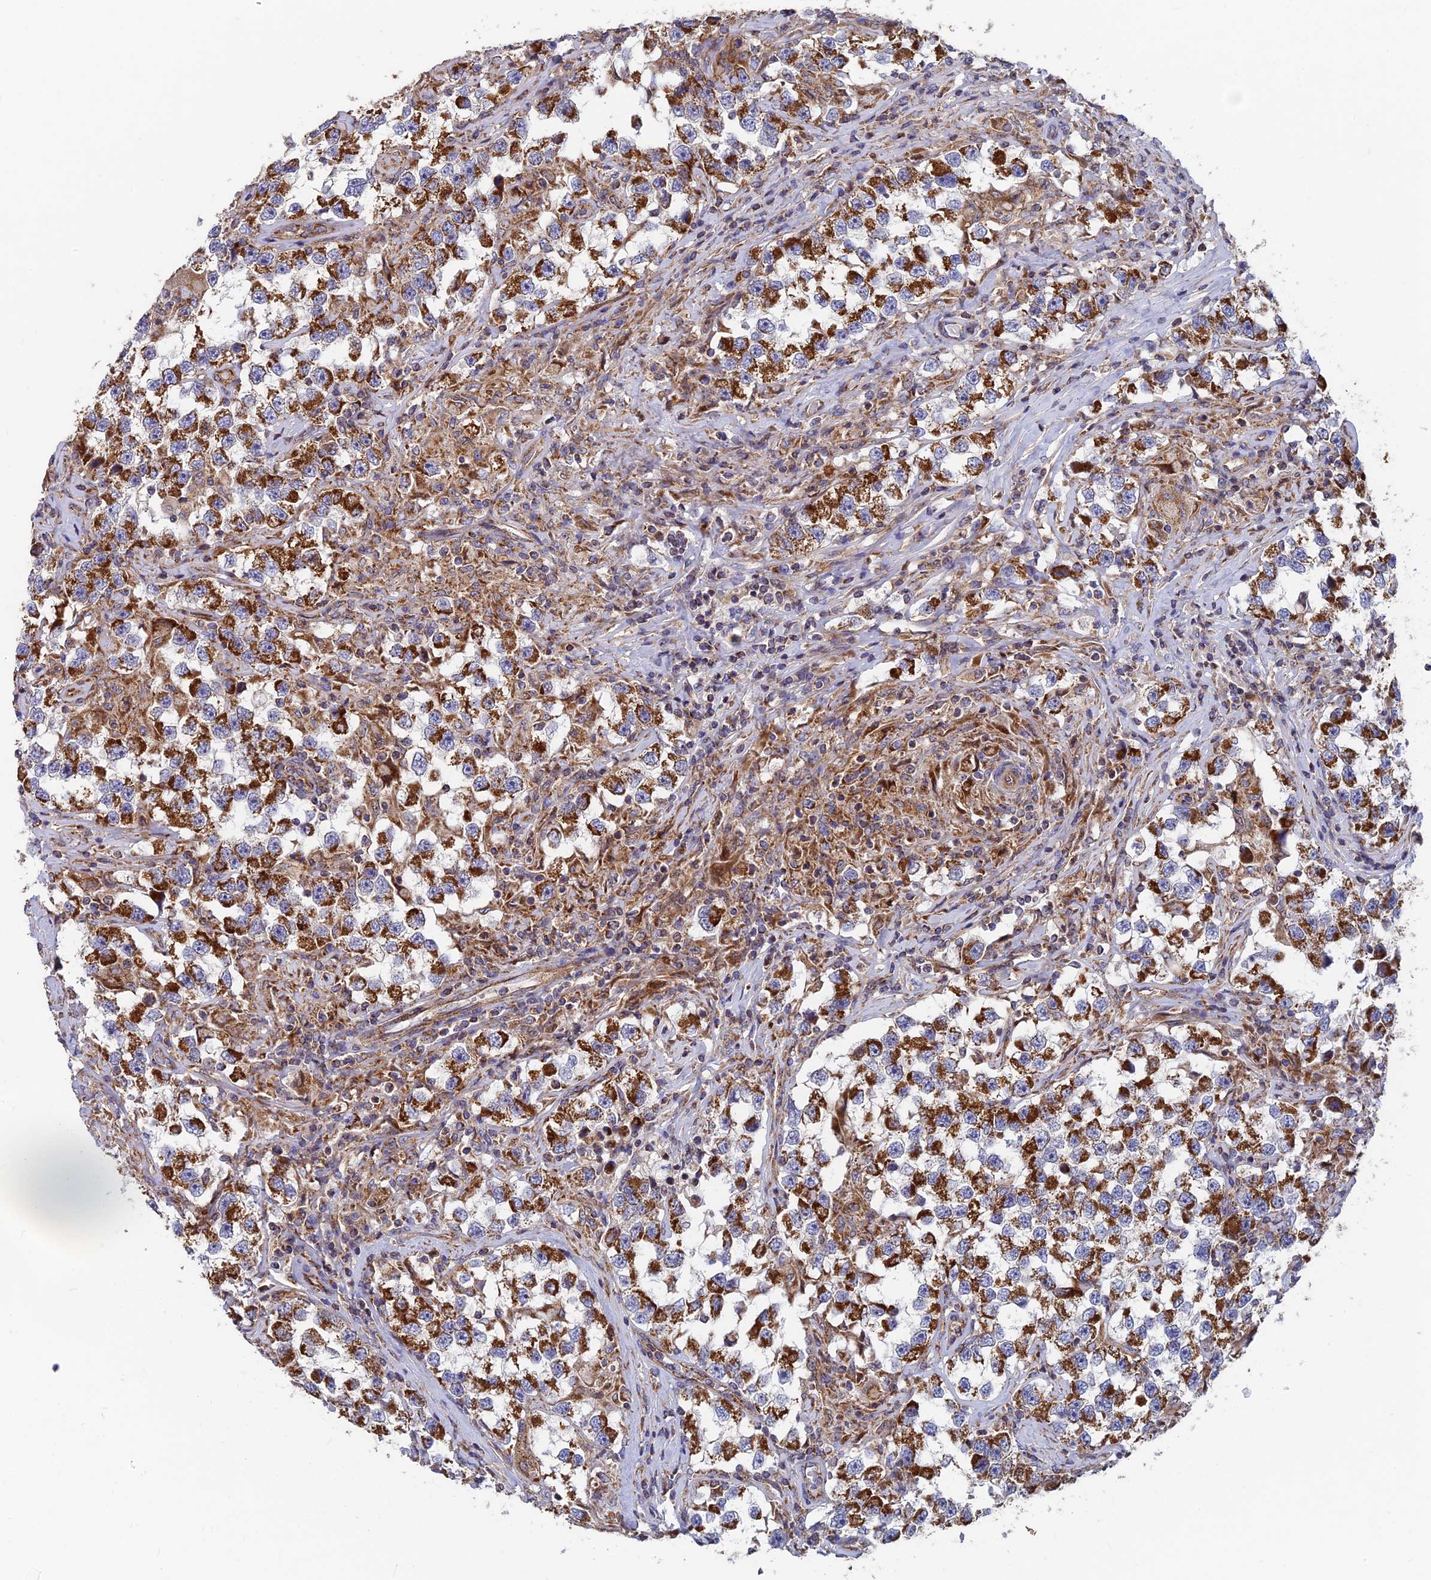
{"staining": {"intensity": "strong", "quantity": ">75%", "location": "cytoplasmic/membranous"}, "tissue": "testis cancer", "cell_type": "Tumor cells", "image_type": "cancer", "snomed": [{"axis": "morphology", "description": "Seminoma, NOS"}, {"axis": "topography", "description": "Testis"}], "caption": "Human seminoma (testis) stained with a protein marker displays strong staining in tumor cells.", "gene": "MRPS9", "patient": {"sex": "male", "age": 46}}